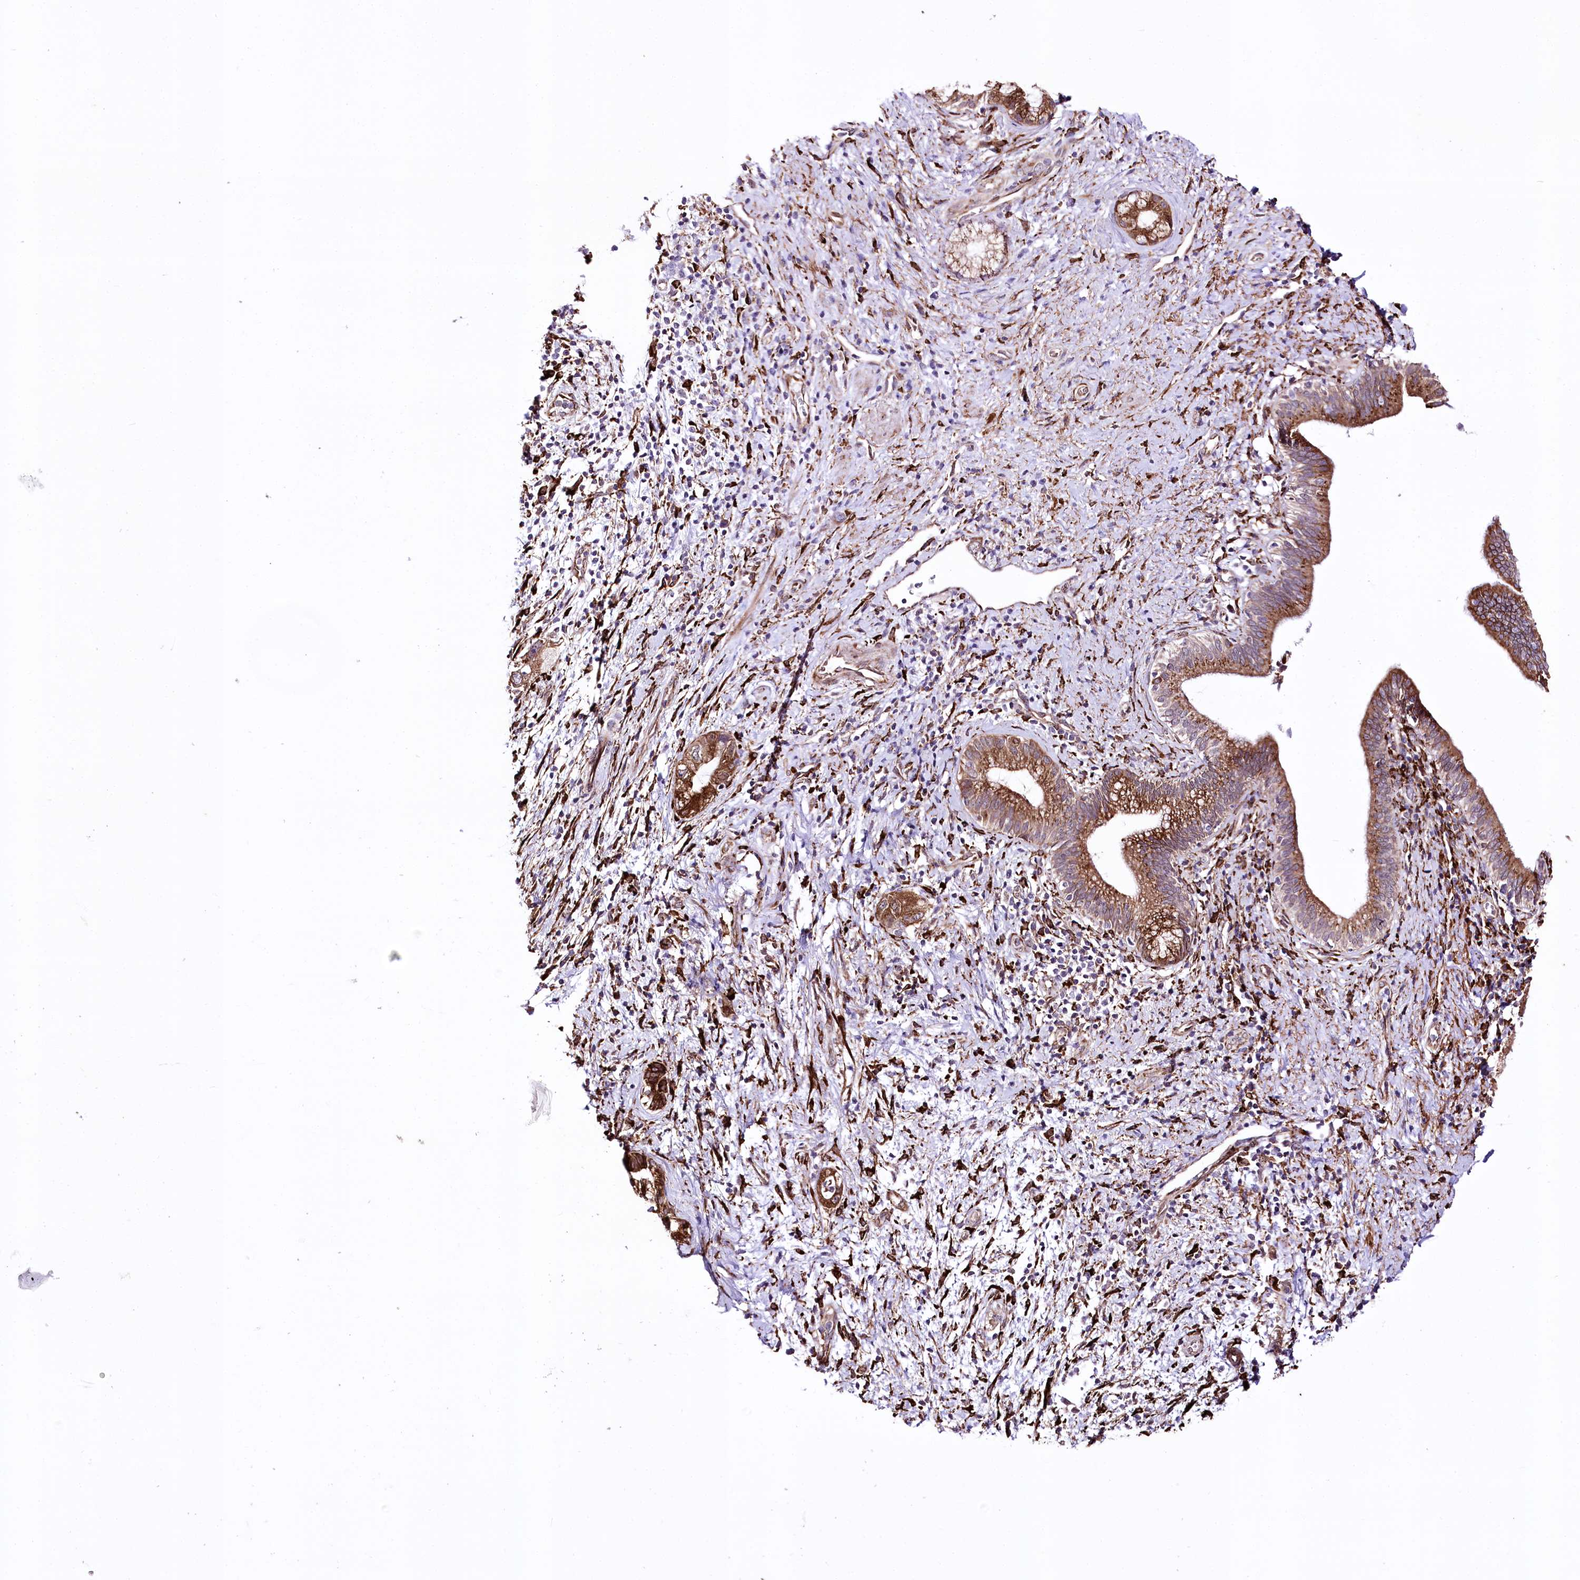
{"staining": {"intensity": "strong", "quantity": ">75%", "location": "cytoplasmic/membranous"}, "tissue": "pancreatic cancer", "cell_type": "Tumor cells", "image_type": "cancer", "snomed": [{"axis": "morphology", "description": "Adenocarcinoma, NOS"}, {"axis": "topography", "description": "Pancreas"}], "caption": "Strong cytoplasmic/membranous staining for a protein is identified in approximately >75% of tumor cells of pancreatic adenocarcinoma using immunohistochemistry.", "gene": "WWC1", "patient": {"sex": "female", "age": 73}}